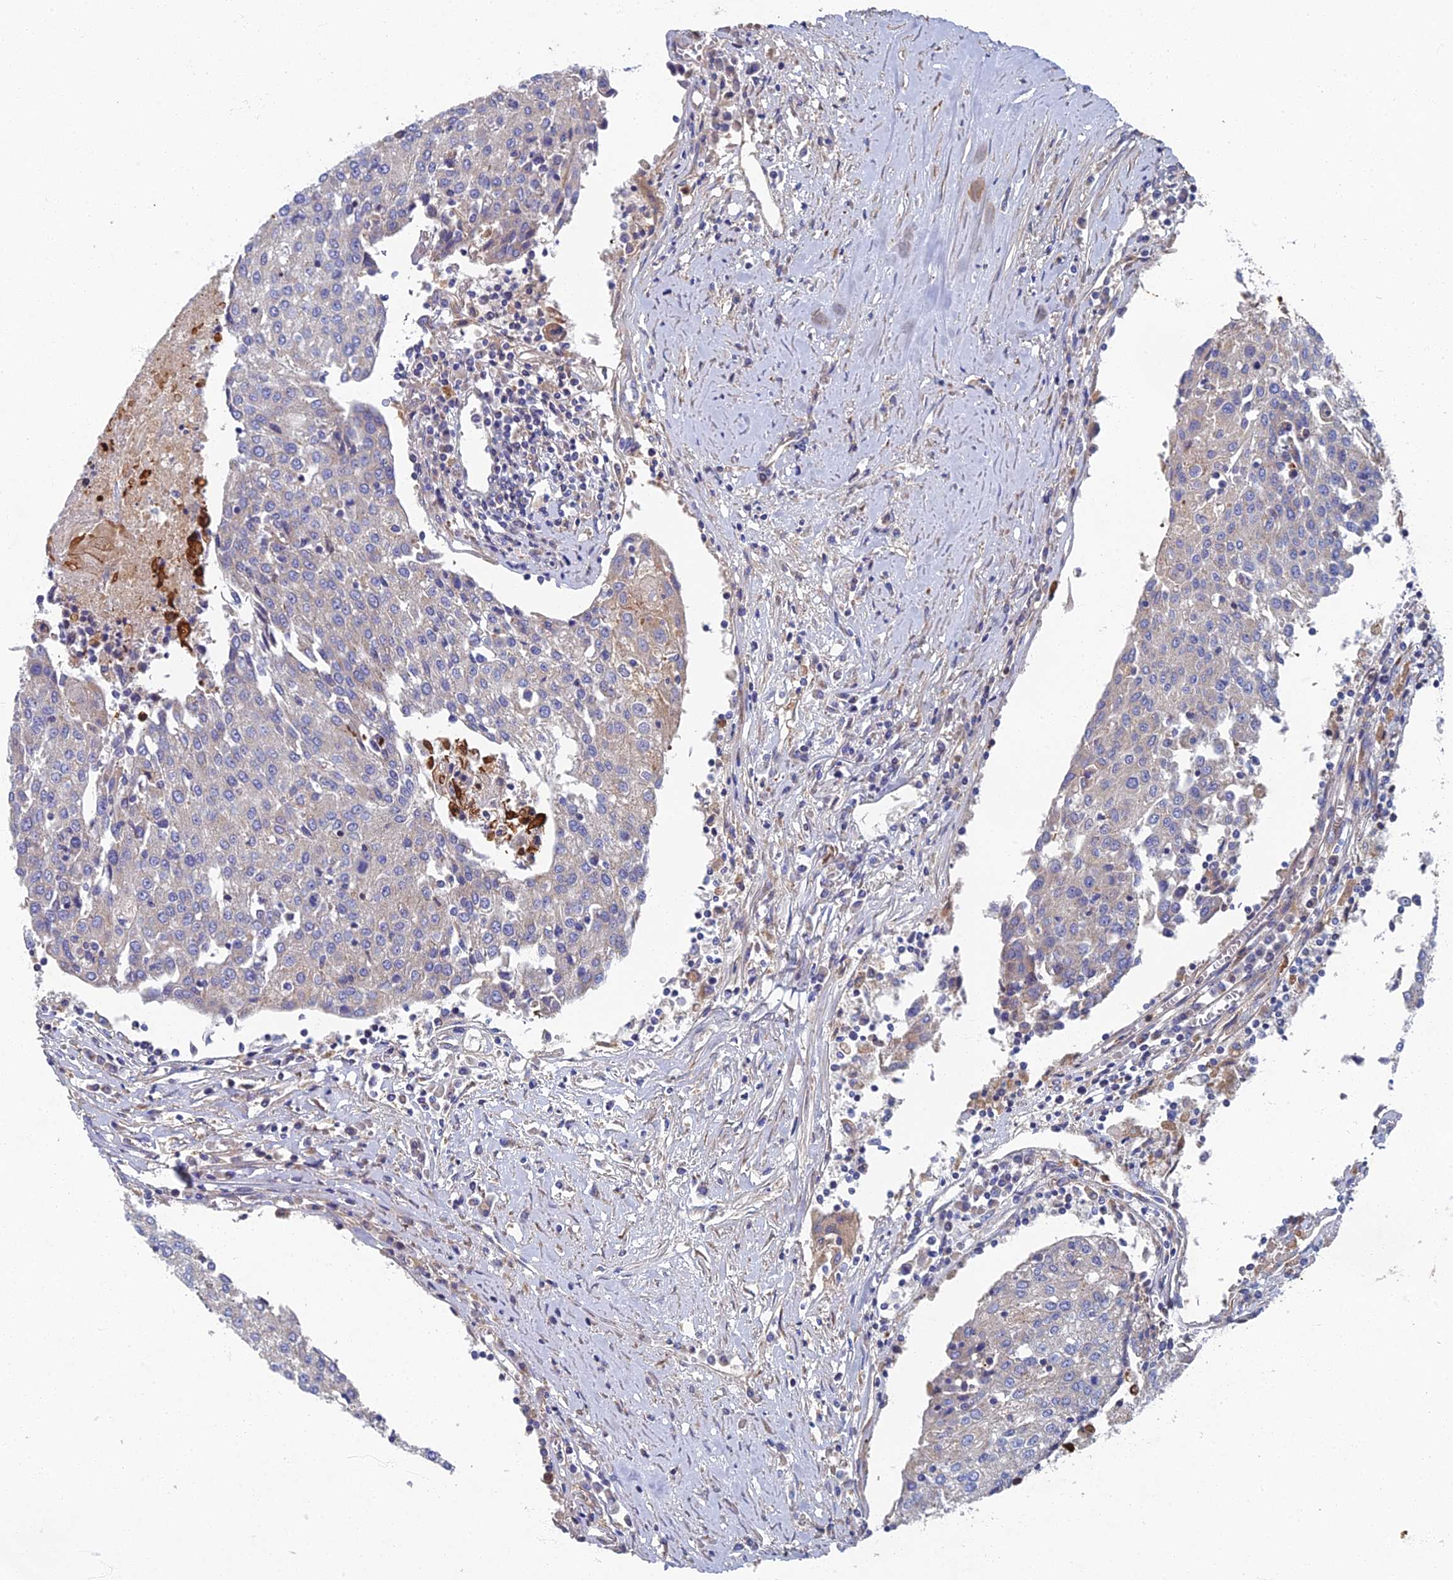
{"staining": {"intensity": "negative", "quantity": "none", "location": "none"}, "tissue": "urothelial cancer", "cell_type": "Tumor cells", "image_type": "cancer", "snomed": [{"axis": "morphology", "description": "Urothelial carcinoma, High grade"}, {"axis": "topography", "description": "Urinary bladder"}], "caption": "The micrograph shows no staining of tumor cells in high-grade urothelial carcinoma. The staining was performed using DAB (3,3'-diaminobenzidine) to visualize the protein expression in brown, while the nuclei were stained in blue with hematoxylin (Magnification: 20x).", "gene": "RNASEK", "patient": {"sex": "female", "age": 85}}